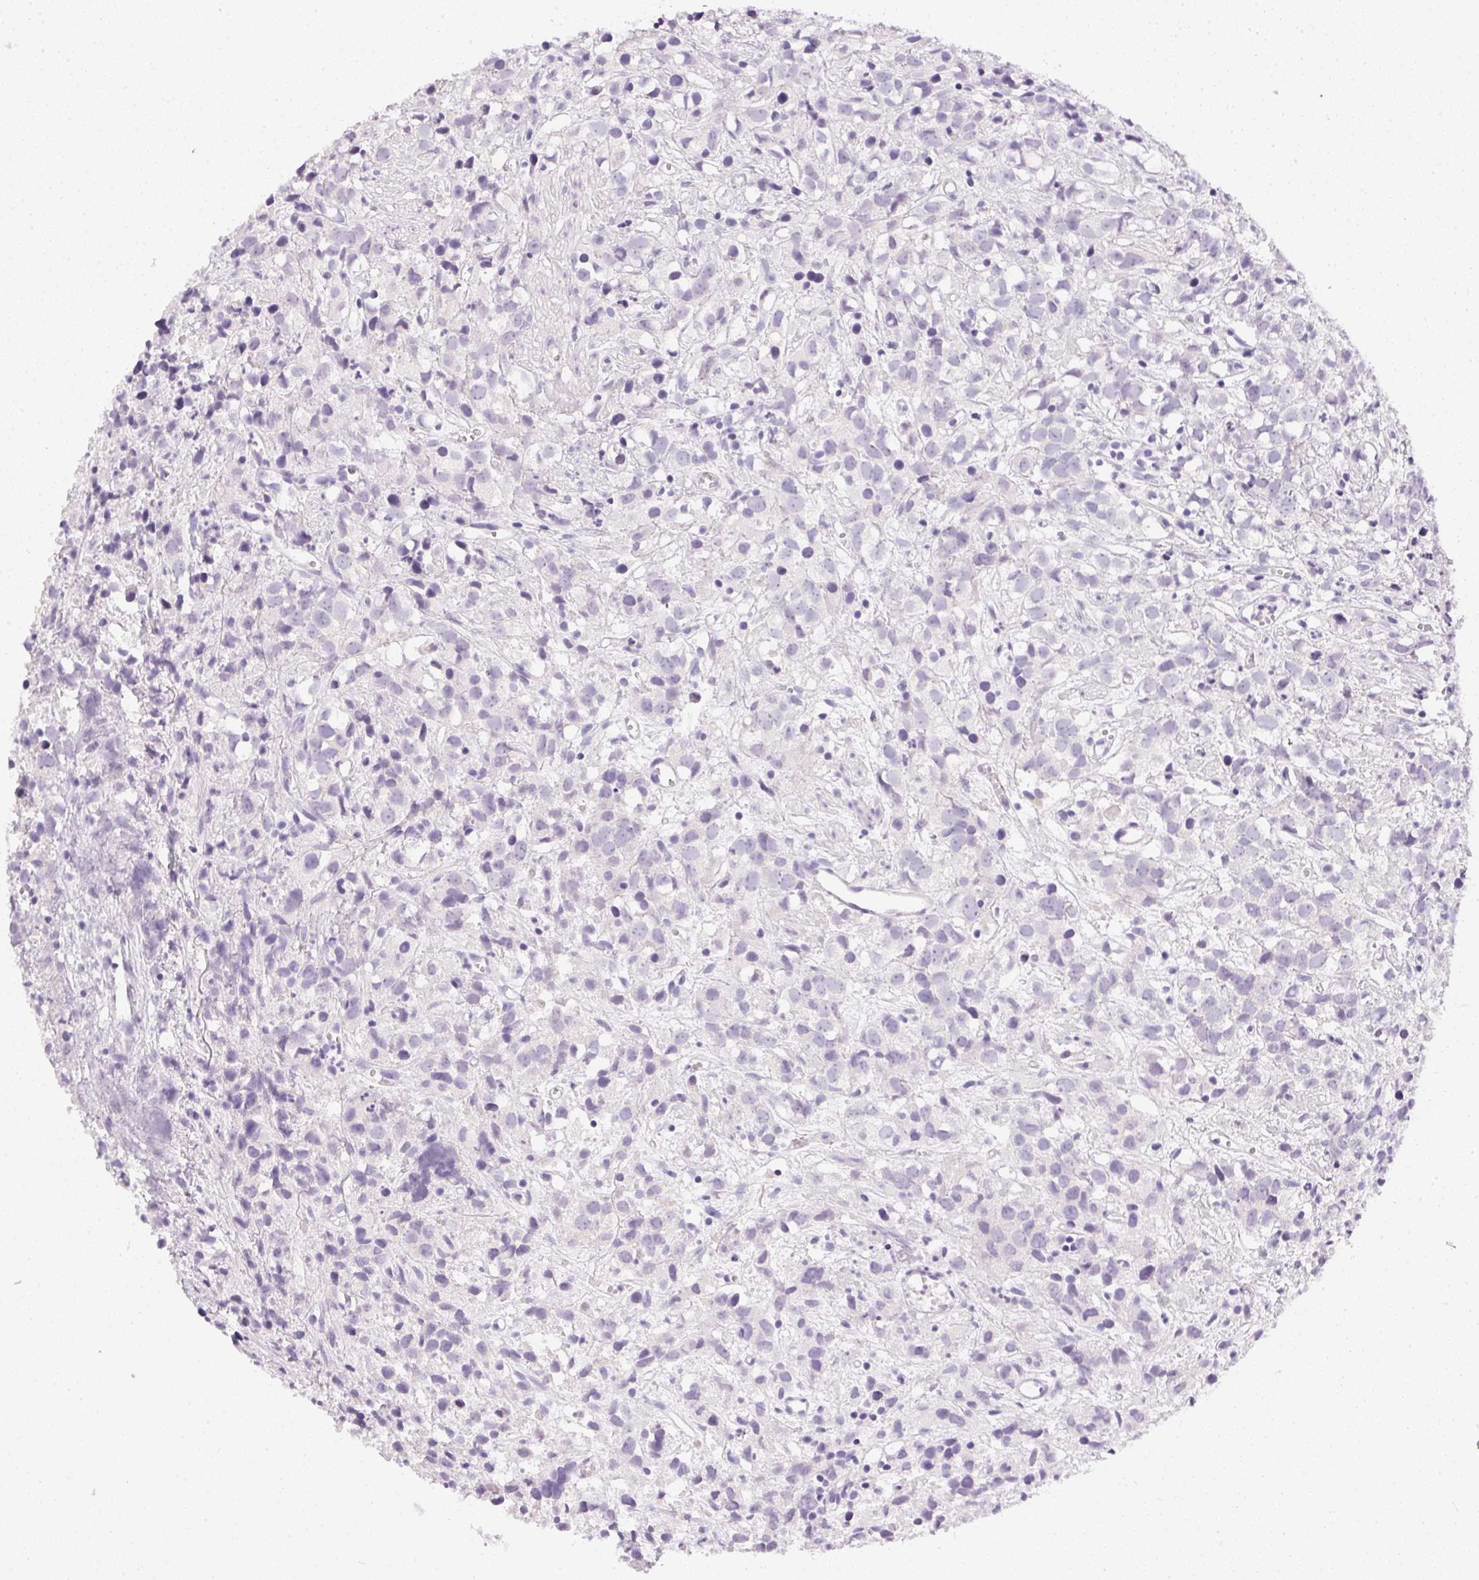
{"staining": {"intensity": "negative", "quantity": "none", "location": "none"}, "tissue": "prostate cancer", "cell_type": "Tumor cells", "image_type": "cancer", "snomed": [{"axis": "morphology", "description": "Adenocarcinoma, High grade"}, {"axis": "topography", "description": "Prostate"}], "caption": "A photomicrograph of human prostate cancer is negative for staining in tumor cells. (Brightfield microscopy of DAB immunohistochemistry at high magnification).", "gene": "PPY", "patient": {"sex": "male", "age": 68}}